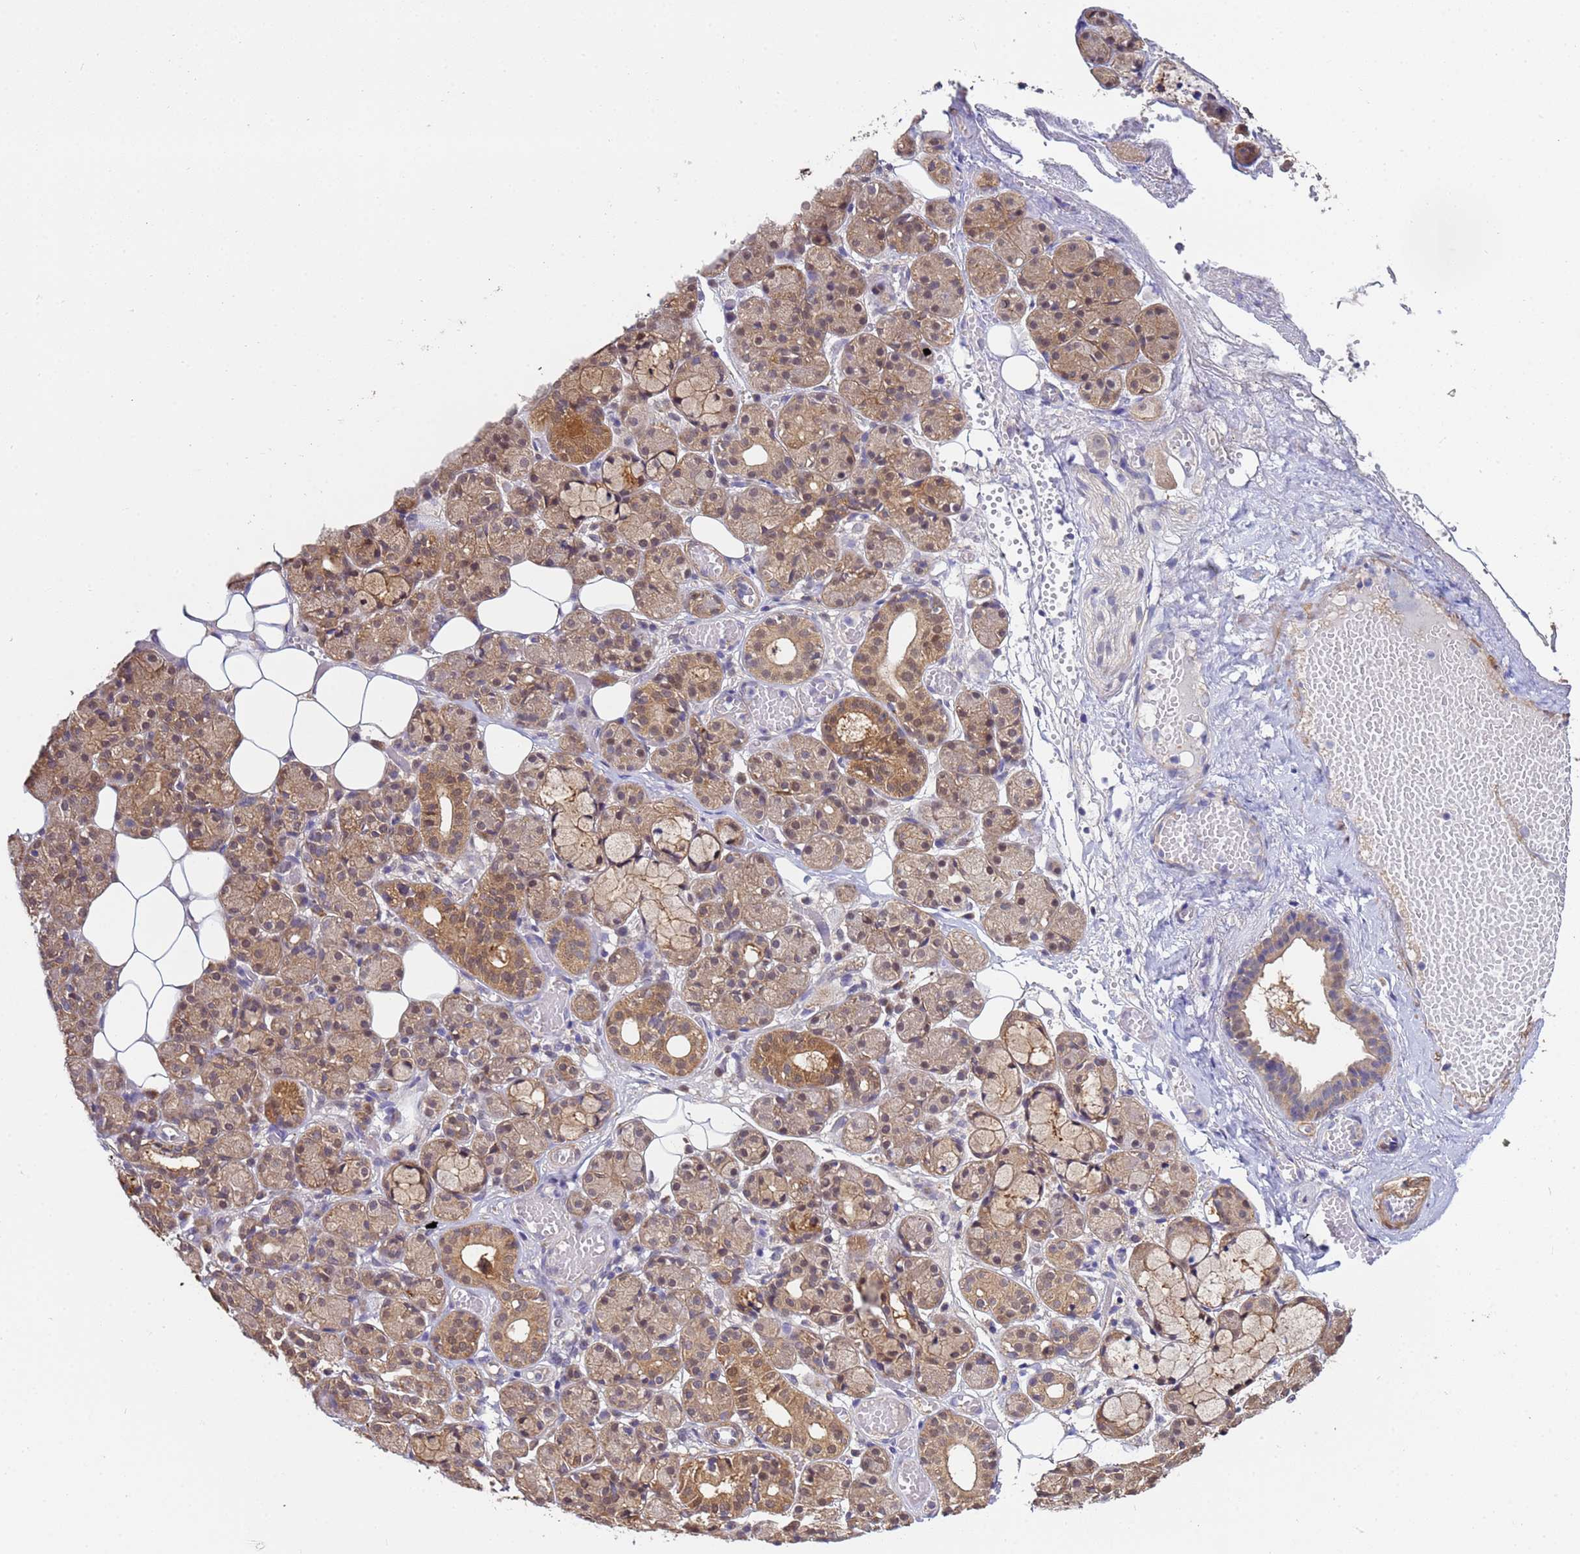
{"staining": {"intensity": "moderate", "quantity": ">75%", "location": "cytoplasmic/membranous"}, "tissue": "salivary gland", "cell_type": "Glandular cells", "image_type": "normal", "snomed": [{"axis": "morphology", "description": "Normal tissue, NOS"}, {"axis": "topography", "description": "Salivary gland"}], "caption": "Protein staining of benign salivary gland demonstrates moderate cytoplasmic/membranous positivity in approximately >75% of glandular cells. The protein of interest is stained brown, and the nuclei are stained in blue (DAB IHC with brightfield microscopy, high magnification).", "gene": "NAXE", "patient": {"sex": "male", "age": 63}}